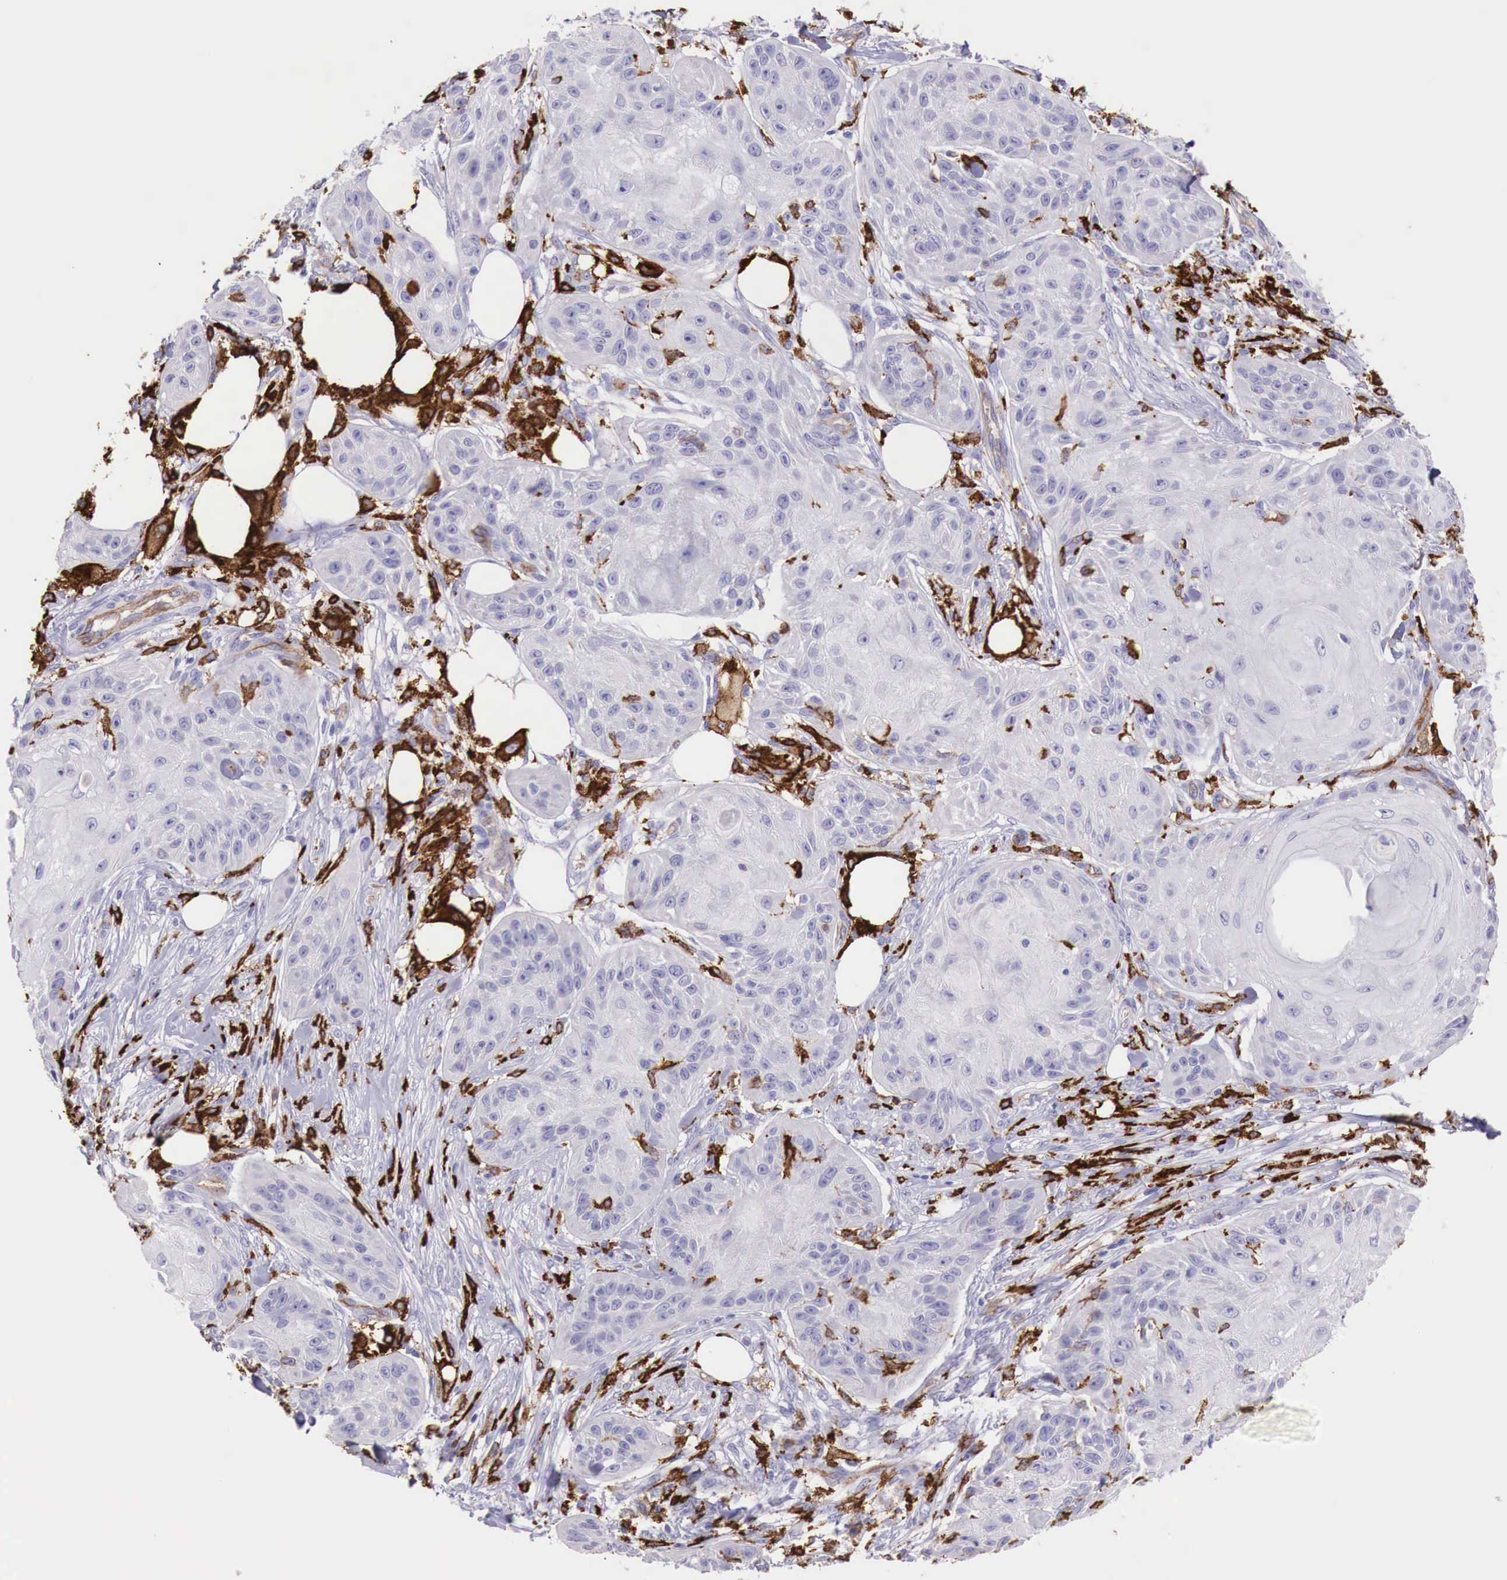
{"staining": {"intensity": "negative", "quantity": "none", "location": "none"}, "tissue": "skin cancer", "cell_type": "Tumor cells", "image_type": "cancer", "snomed": [{"axis": "morphology", "description": "Squamous cell carcinoma, NOS"}, {"axis": "topography", "description": "Skin"}], "caption": "Image shows no significant protein expression in tumor cells of skin cancer (squamous cell carcinoma). Nuclei are stained in blue.", "gene": "MSR1", "patient": {"sex": "female", "age": 88}}